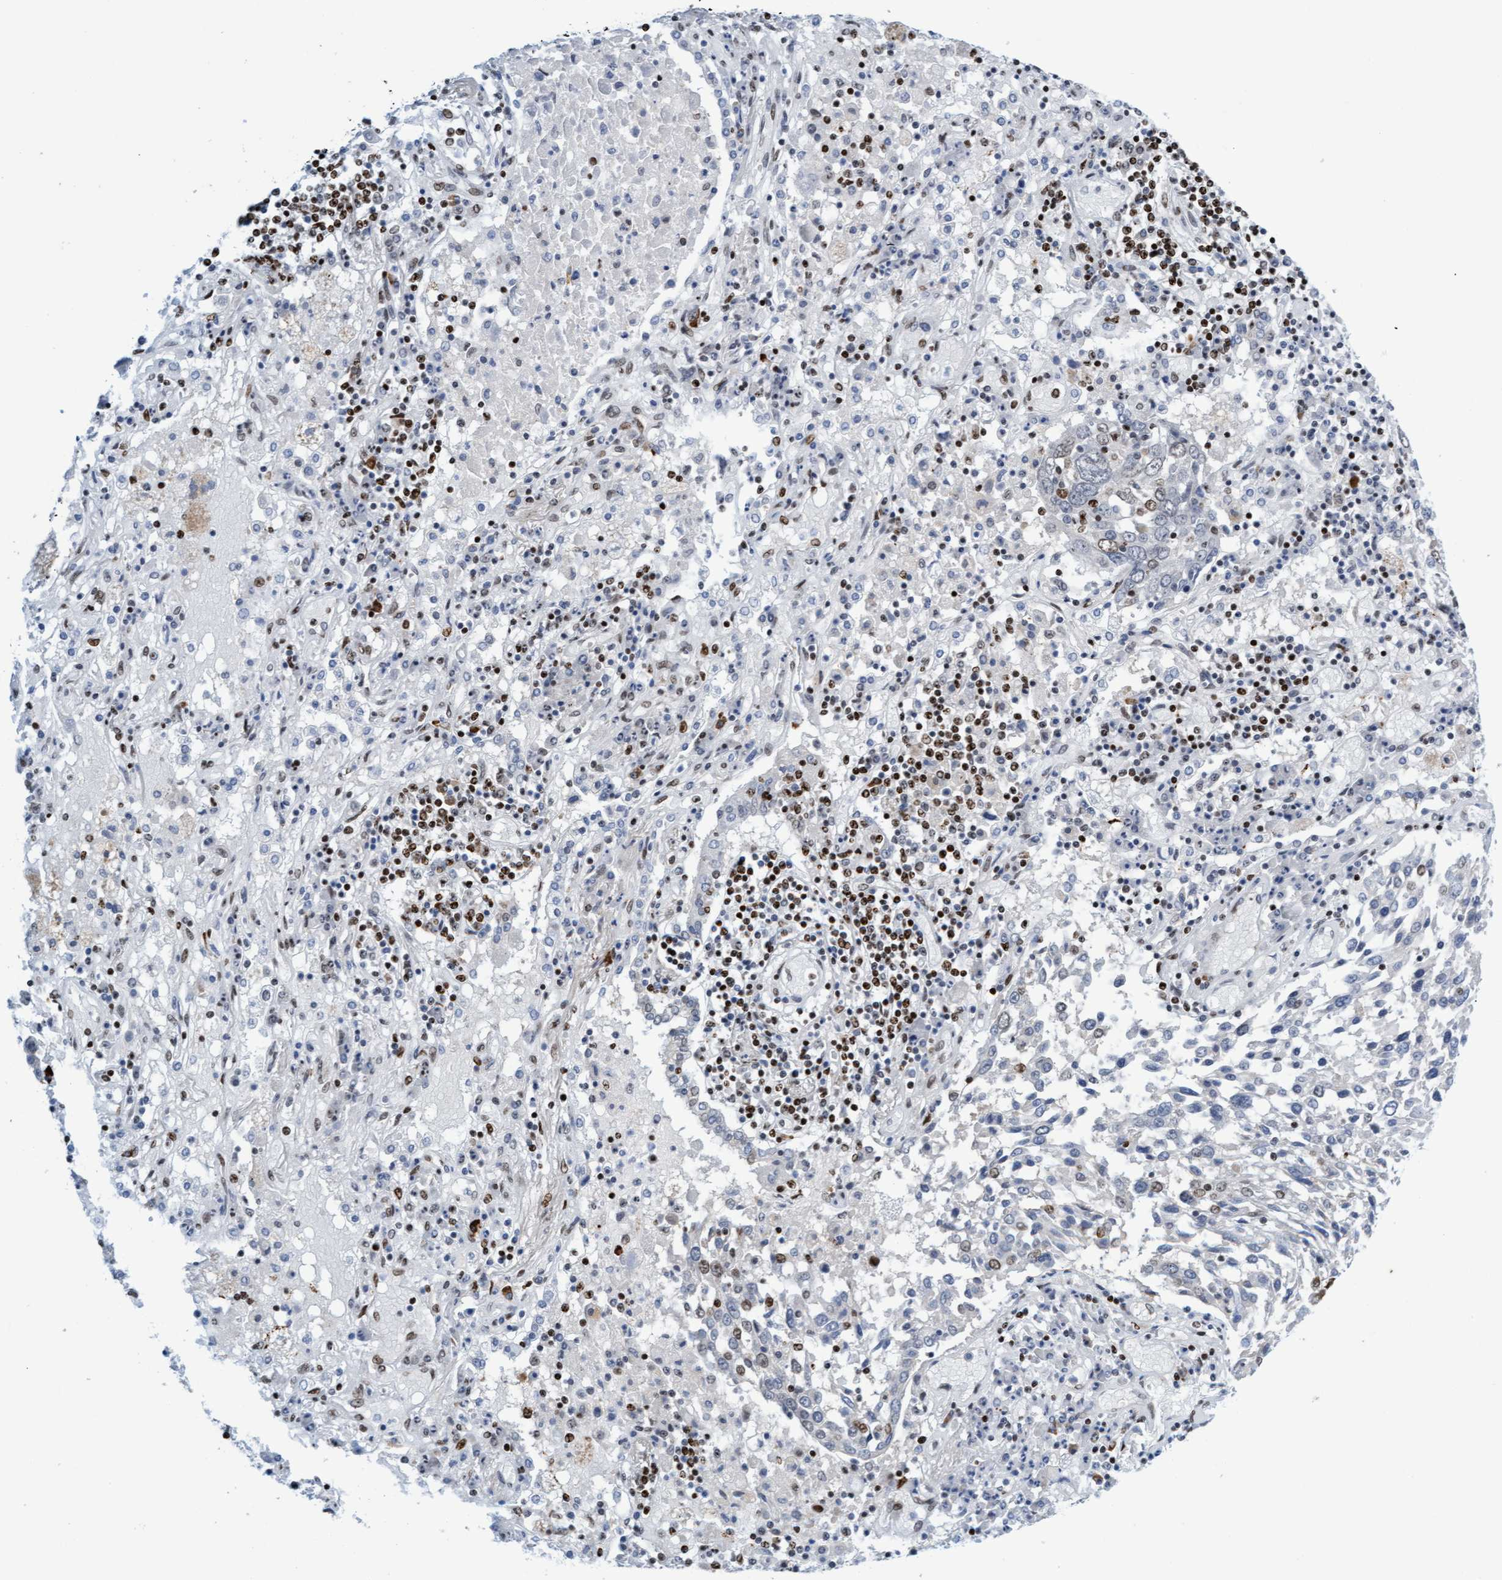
{"staining": {"intensity": "weak", "quantity": "25%-75%", "location": "nuclear"}, "tissue": "lung cancer", "cell_type": "Tumor cells", "image_type": "cancer", "snomed": [{"axis": "morphology", "description": "Squamous cell carcinoma, NOS"}, {"axis": "topography", "description": "Lung"}], "caption": "The histopathology image demonstrates staining of lung cancer, revealing weak nuclear protein positivity (brown color) within tumor cells. (brown staining indicates protein expression, while blue staining denotes nuclei).", "gene": "GLRX2", "patient": {"sex": "male", "age": 65}}